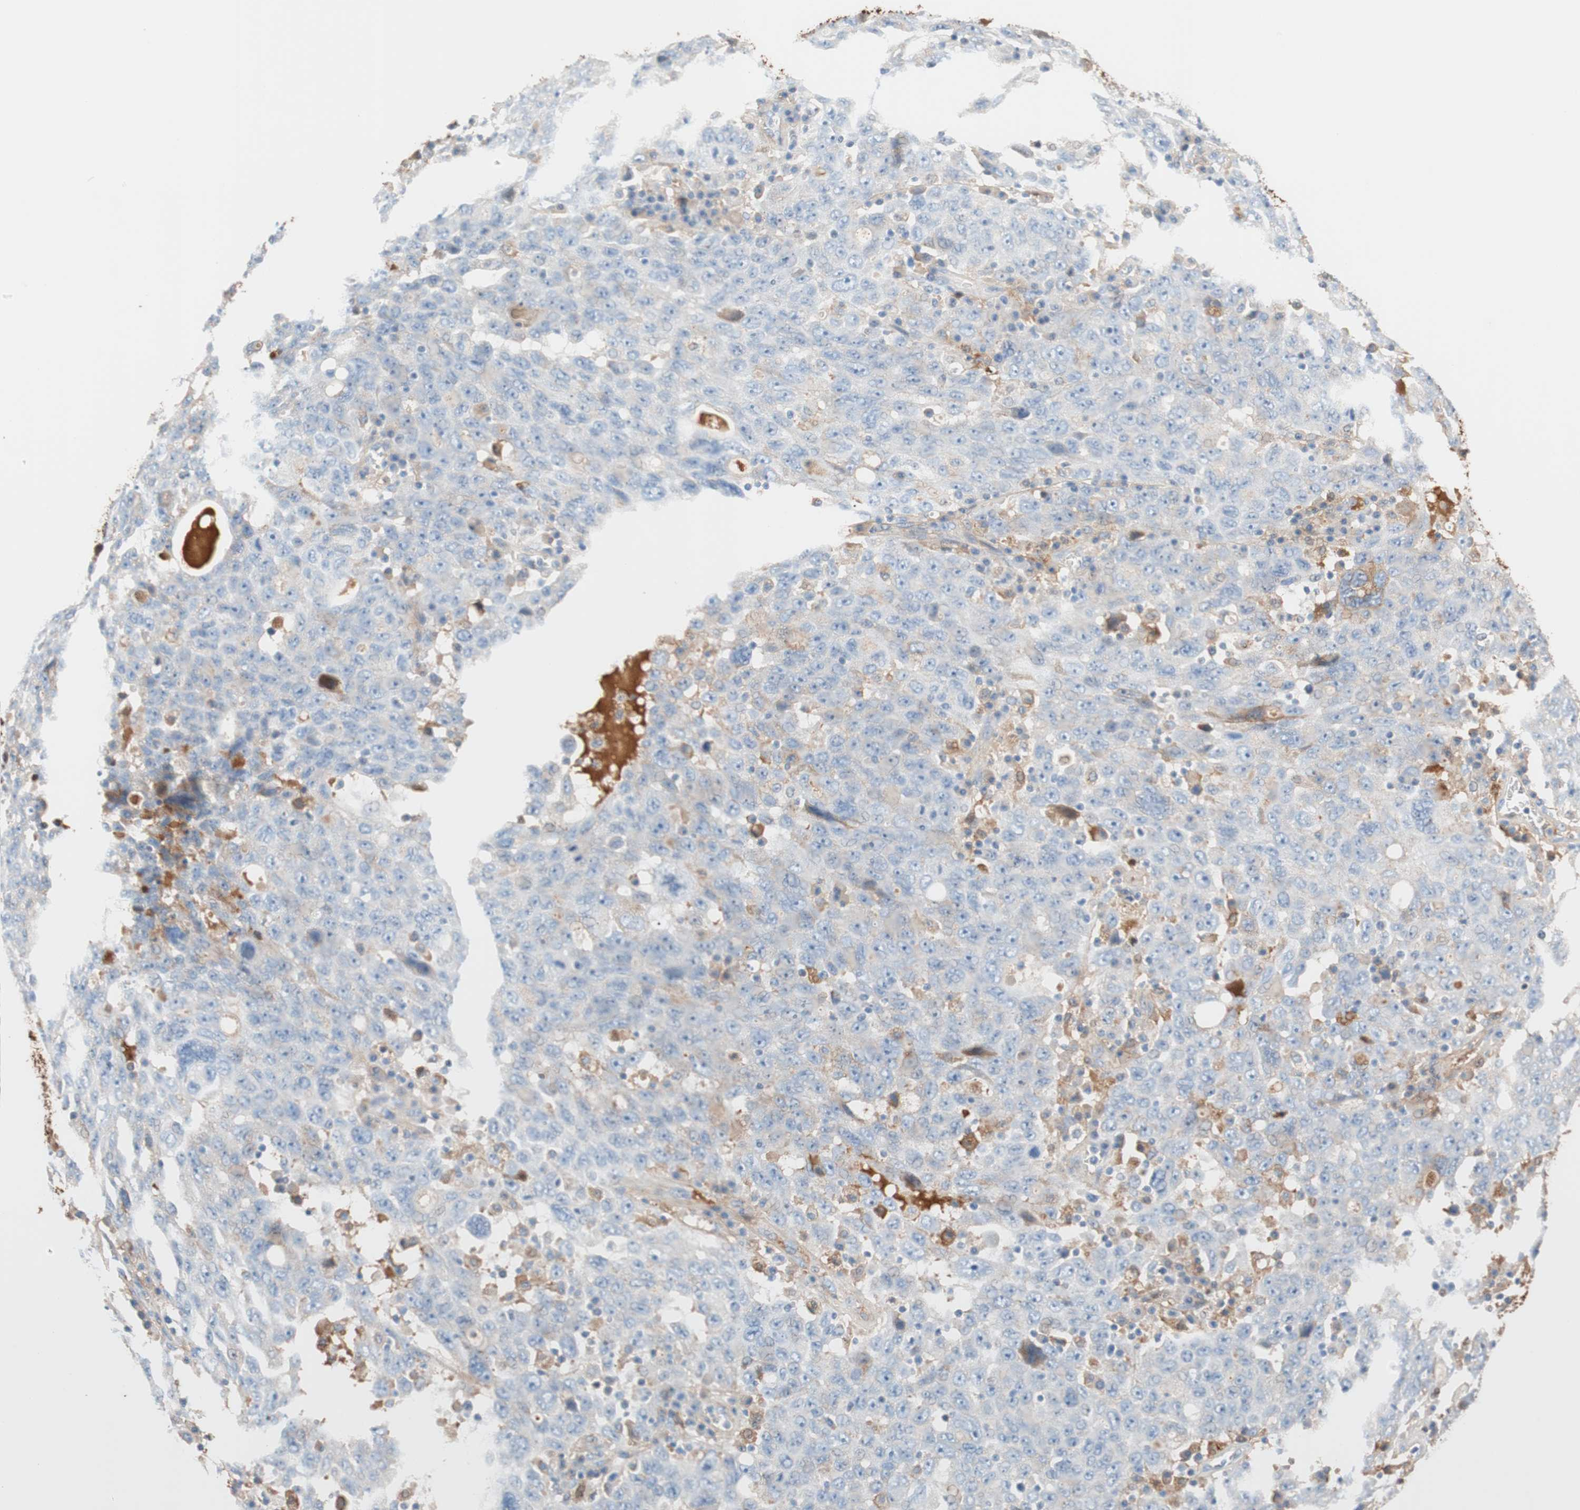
{"staining": {"intensity": "weak", "quantity": "25%-75%", "location": "cytoplasmic/membranous"}, "tissue": "ovarian cancer", "cell_type": "Tumor cells", "image_type": "cancer", "snomed": [{"axis": "morphology", "description": "Carcinoma, endometroid"}, {"axis": "topography", "description": "Ovary"}], "caption": "Endometroid carcinoma (ovarian) tissue exhibits weak cytoplasmic/membranous staining in approximately 25%-75% of tumor cells Ihc stains the protein of interest in brown and the nuclei are stained blue.", "gene": "RBP4", "patient": {"sex": "female", "age": 62}}